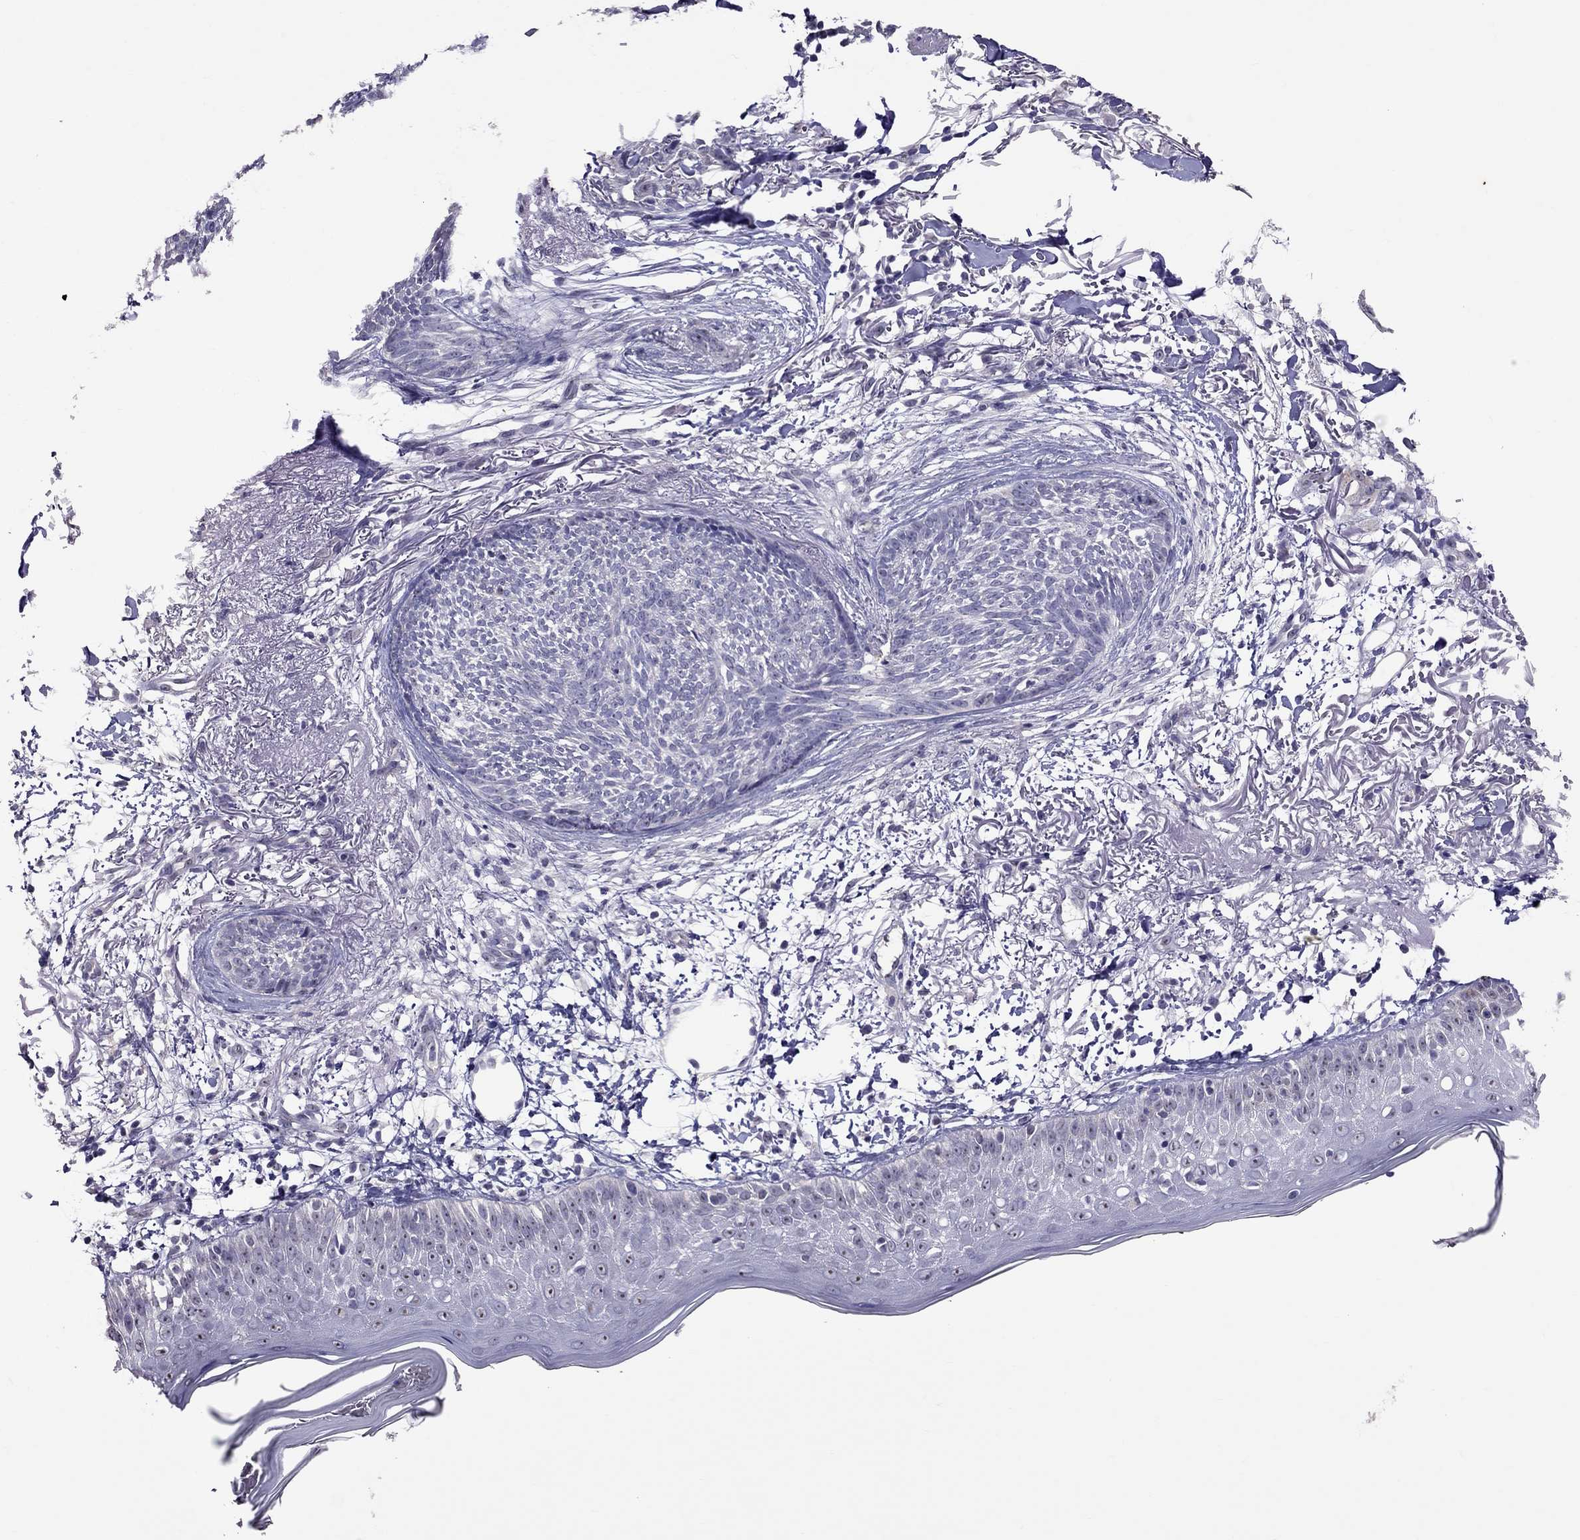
{"staining": {"intensity": "negative", "quantity": "none", "location": "none"}, "tissue": "skin cancer", "cell_type": "Tumor cells", "image_type": "cancer", "snomed": [{"axis": "morphology", "description": "Normal tissue, NOS"}, {"axis": "morphology", "description": "Basal cell carcinoma"}, {"axis": "topography", "description": "Skin"}], "caption": "Tumor cells are negative for brown protein staining in skin cancer.", "gene": "LRRC46", "patient": {"sex": "male", "age": 84}}